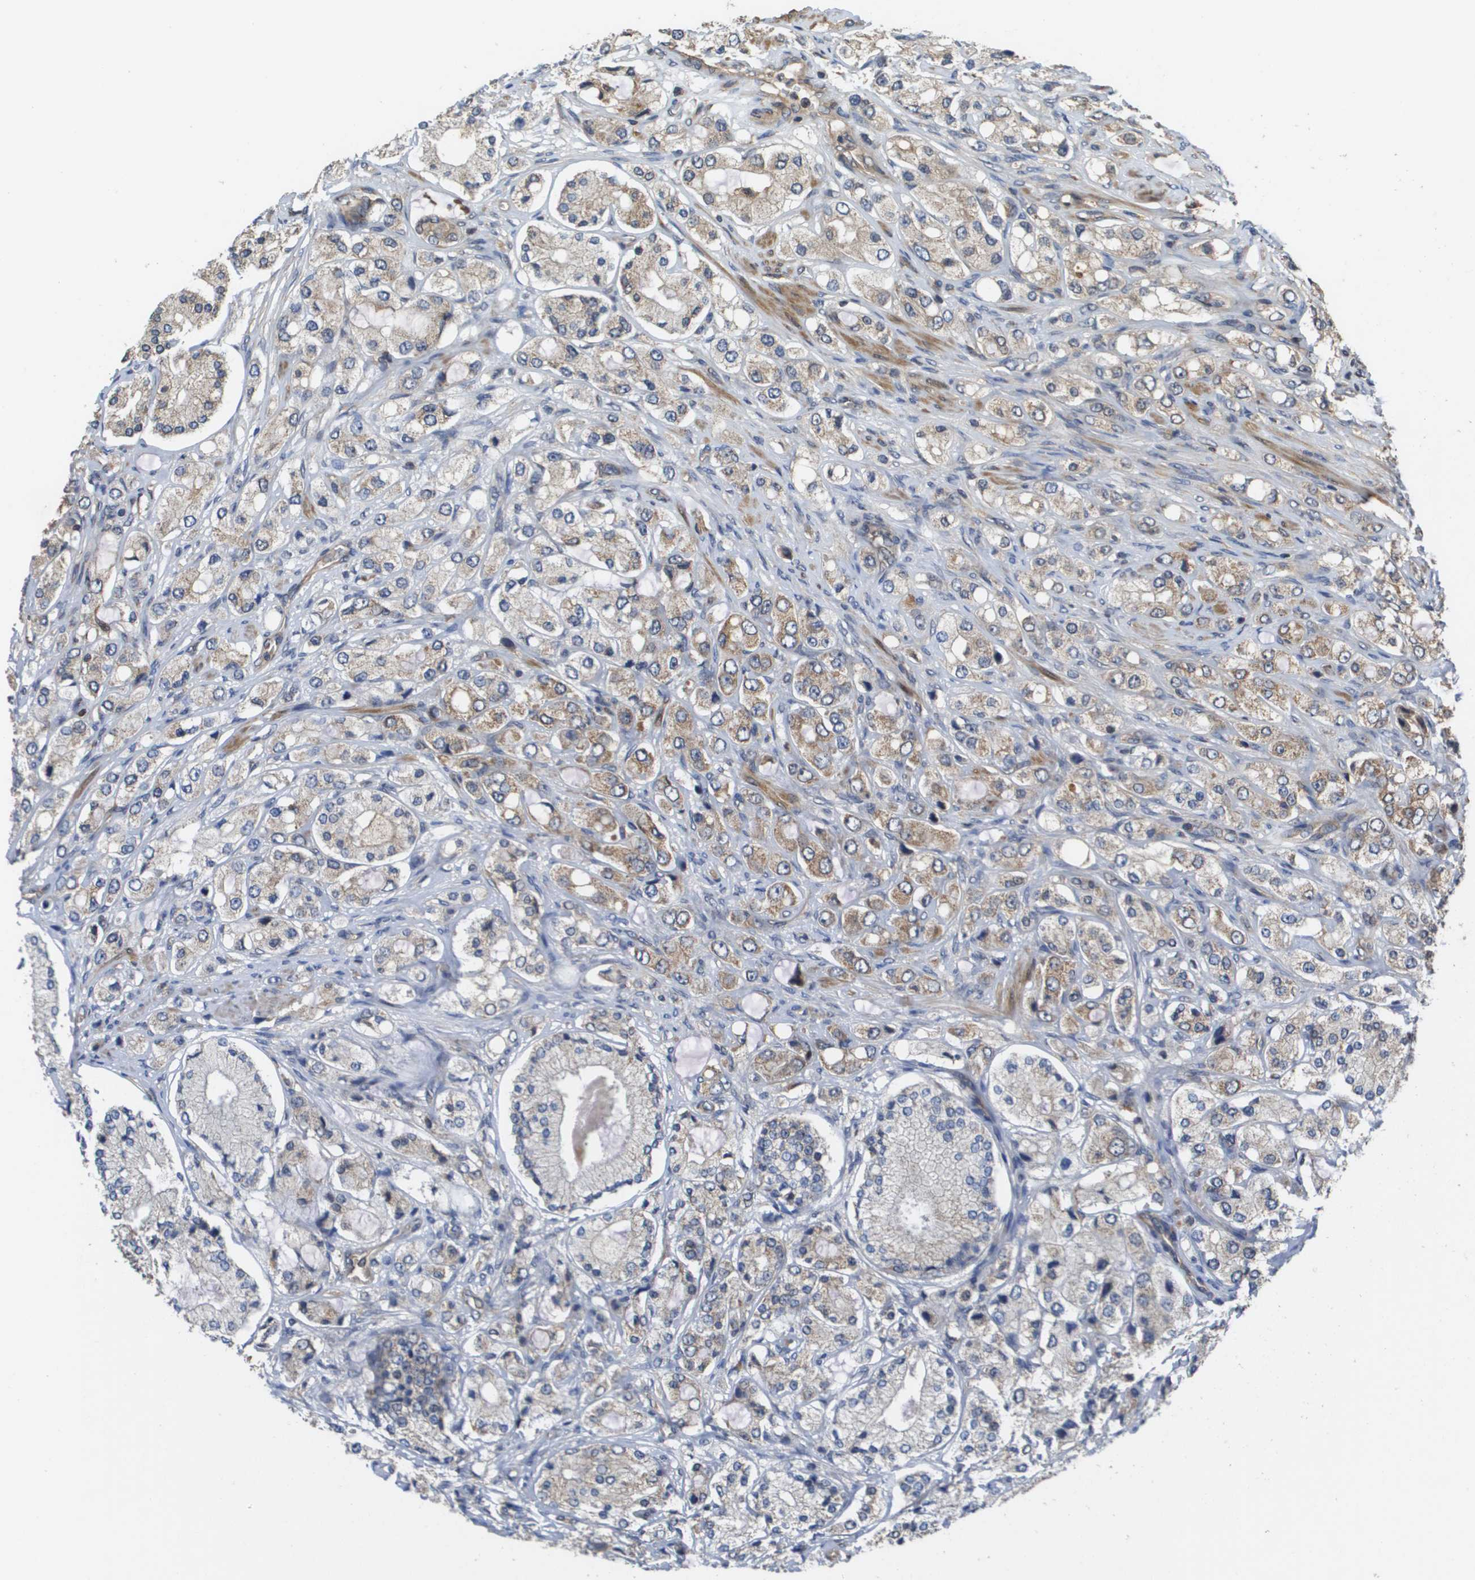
{"staining": {"intensity": "weak", "quantity": "25%-75%", "location": "cytoplasmic/membranous"}, "tissue": "prostate cancer", "cell_type": "Tumor cells", "image_type": "cancer", "snomed": [{"axis": "morphology", "description": "Adenocarcinoma, High grade"}, {"axis": "topography", "description": "Prostate"}], "caption": "IHC of adenocarcinoma (high-grade) (prostate) demonstrates low levels of weak cytoplasmic/membranous expression in about 25%-75% of tumor cells.", "gene": "RBM38", "patient": {"sex": "male", "age": 65}}